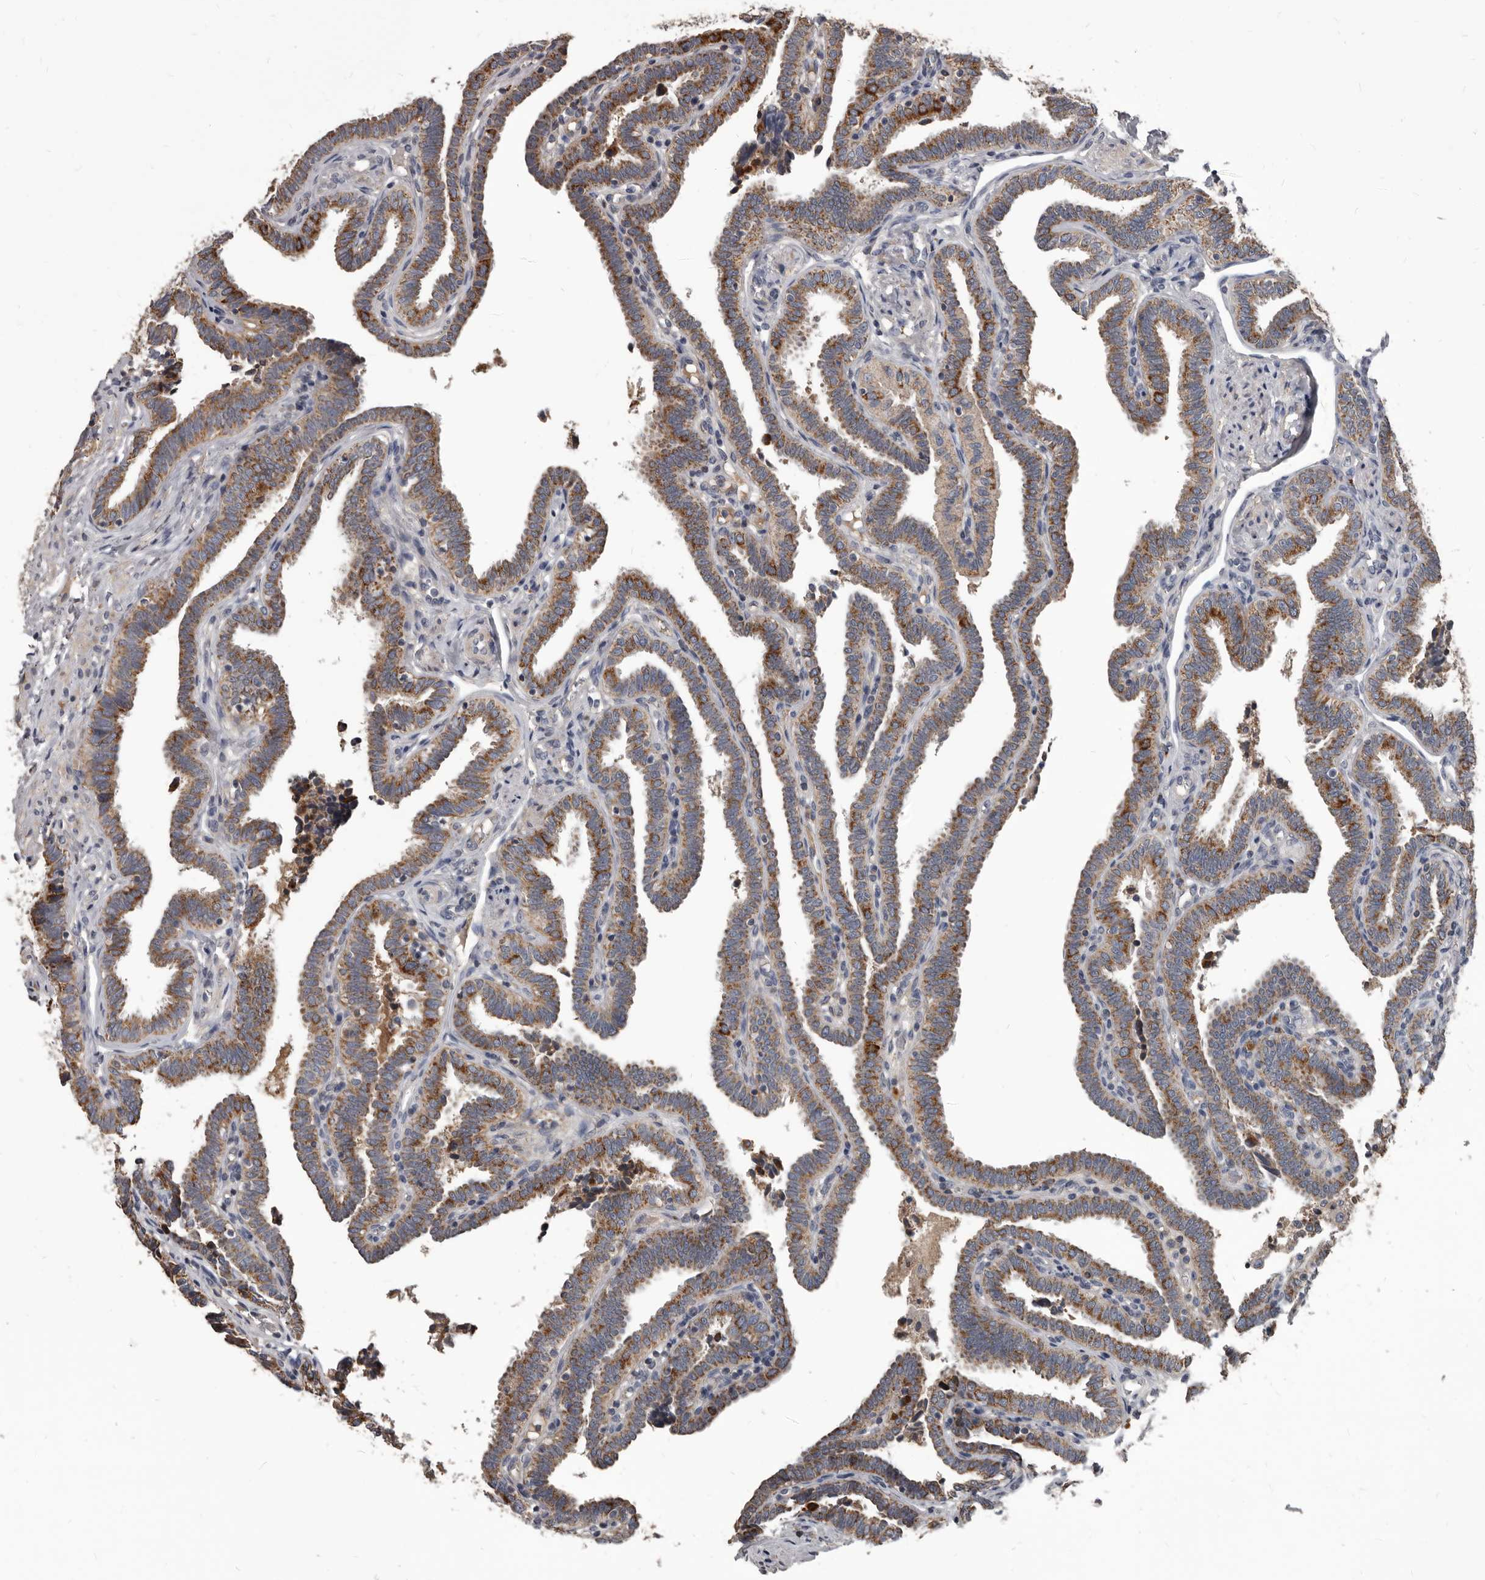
{"staining": {"intensity": "strong", "quantity": ">75%", "location": "cytoplasmic/membranous"}, "tissue": "fallopian tube", "cell_type": "Glandular cells", "image_type": "normal", "snomed": [{"axis": "morphology", "description": "Normal tissue, NOS"}, {"axis": "topography", "description": "Fallopian tube"}], "caption": "This is an image of immunohistochemistry (IHC) staining of normal fallopian tube, which shows strong staining in the cytoplasmic/membranous of glandular cells.", "gene": "ALDH5A1", "patient": {"sex": "female", "age": 39}}